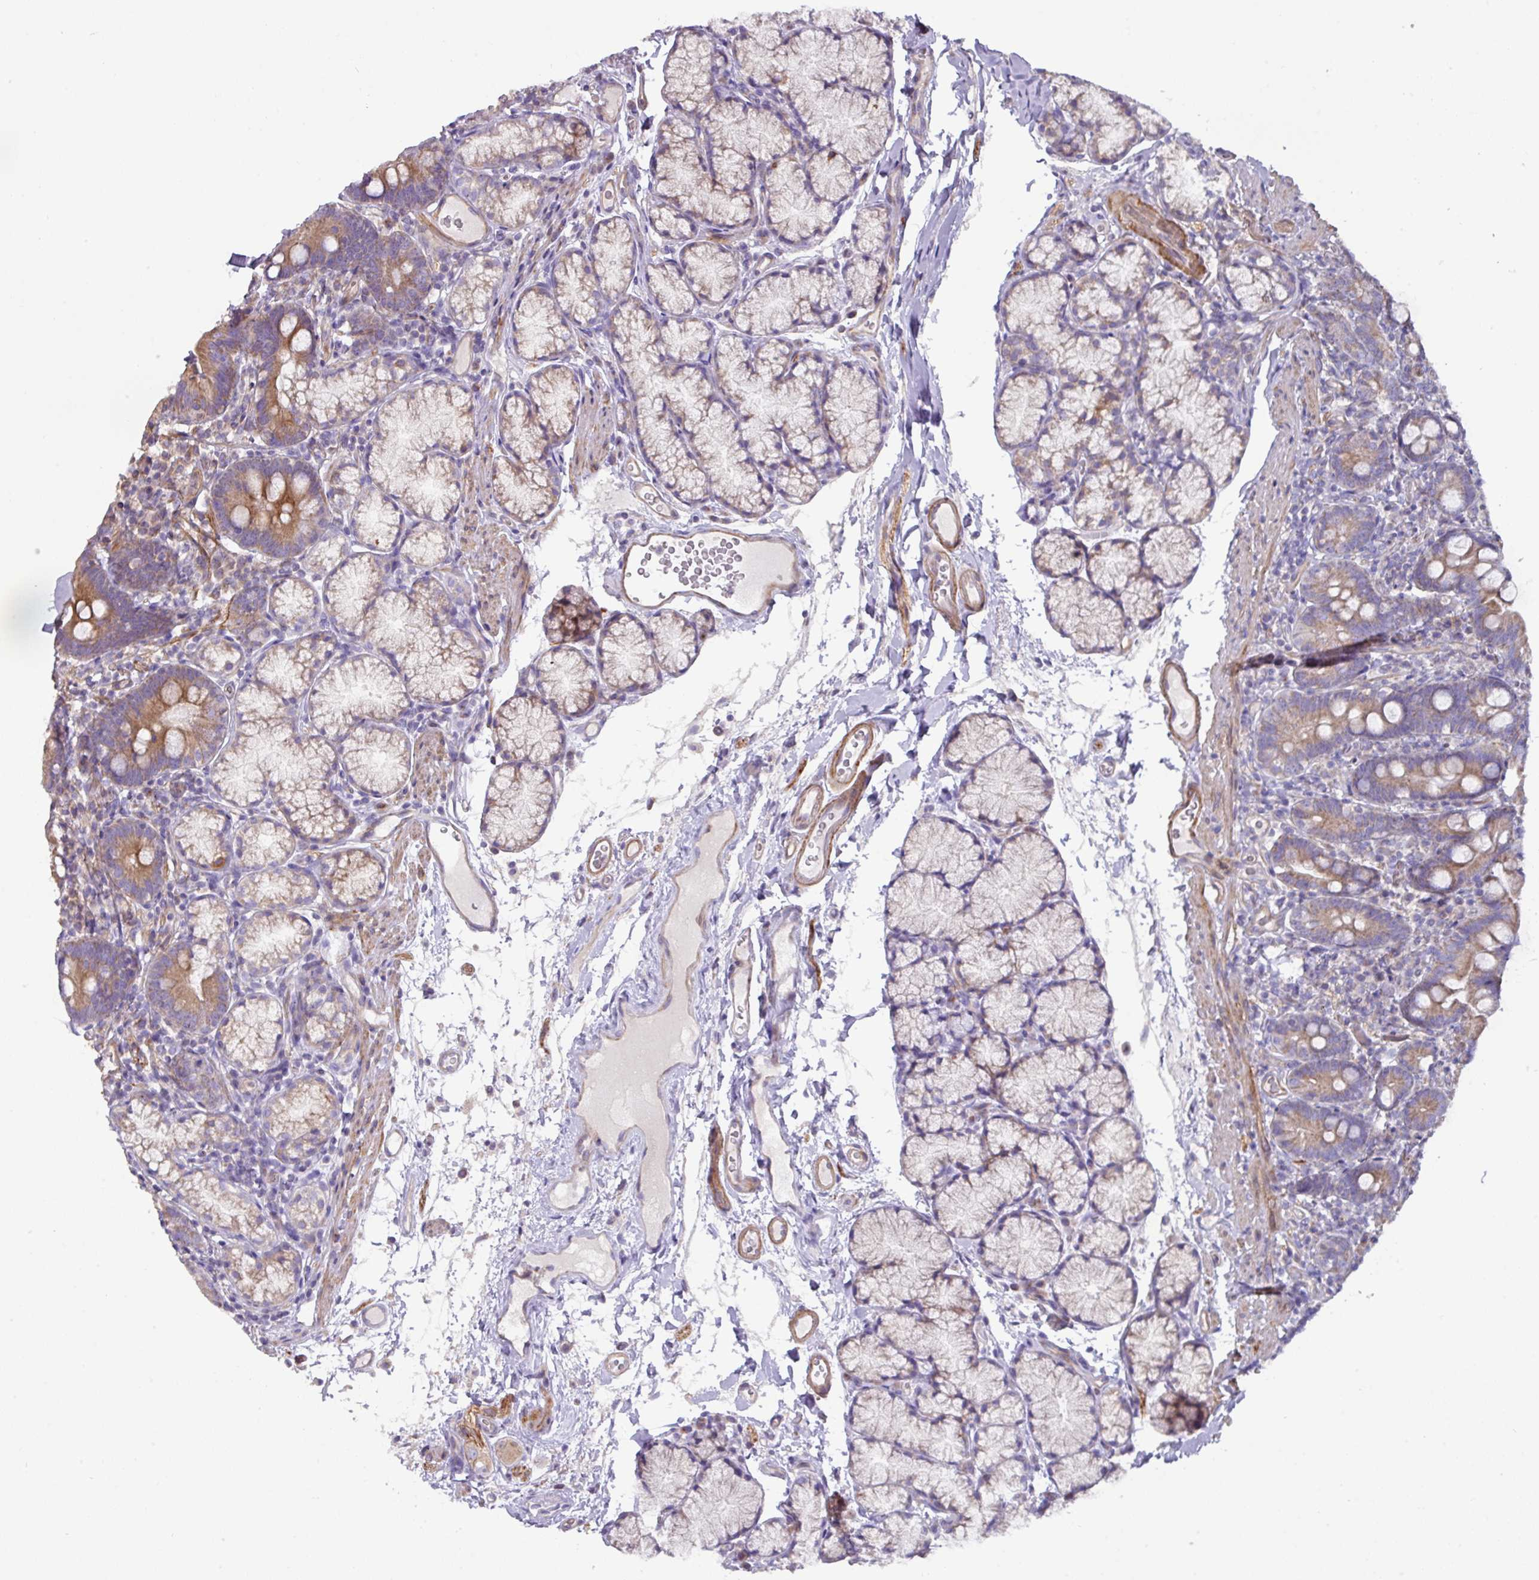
{"staining": {"intensity": "moderate", "quantity": ">75%", "location": "cytoplasmic/membranous"}, "tissue": "duodenum", "cell_type": "Glandular cells", "image_type": "normal", "snomed": [{"axis": "morphology", "description": "Normal tissue, NOS"}, {"axis": "topography", "description": "Duodenum"}], "caption": "Immunohistochemical staining of normal human duodenum reveals >75% levels of moderate cytoplasmic/membranous protein staining in approximately >75% of glandular cells. (Brightfield microscopy of DAB IHC at high magnification).", "gene": "MRRF", "patient": {"sex": "female", "age": 67}}